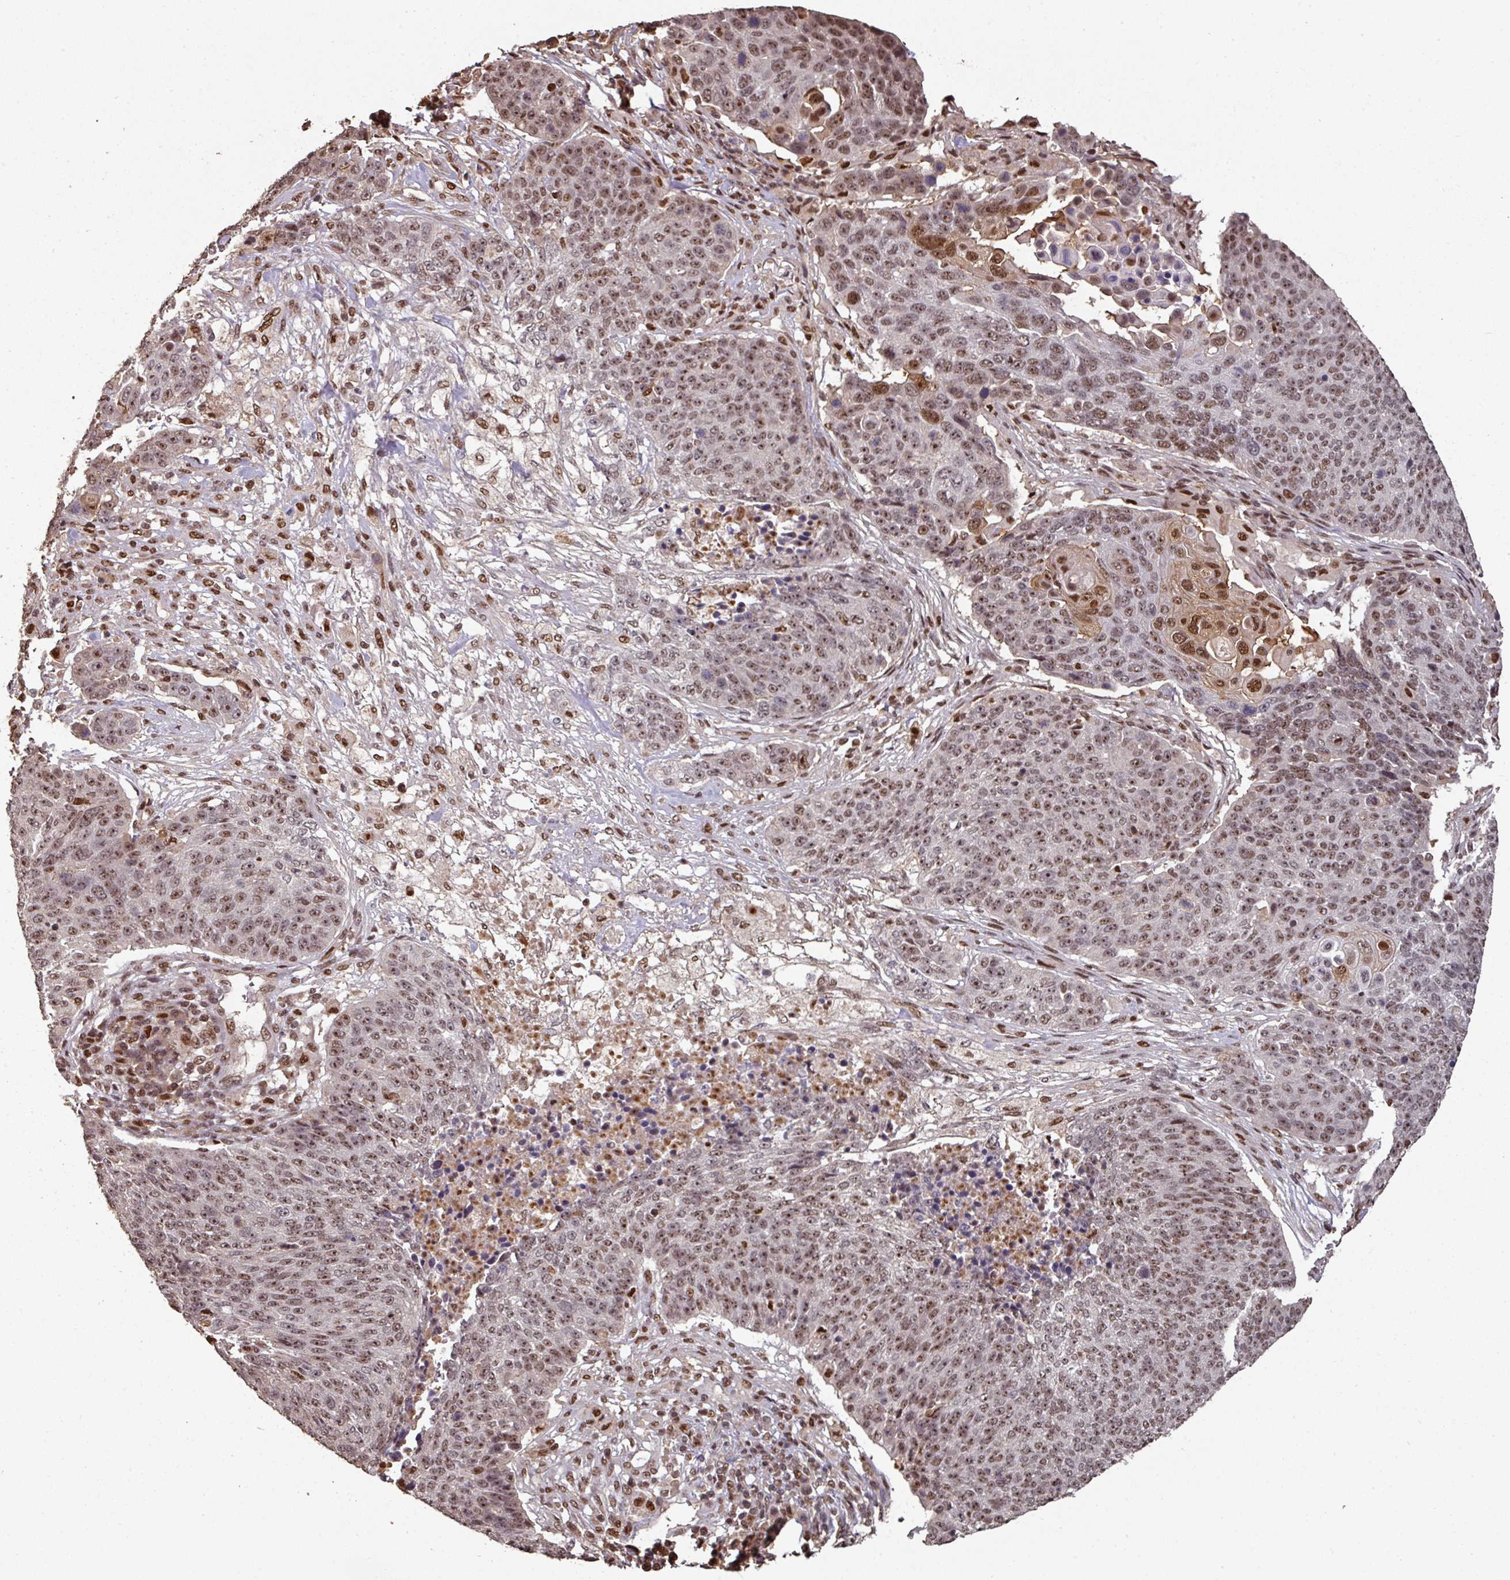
{"staining": {"intensity": "moderate", "quantity": ">75%", "location": "nuclear"}, "tissue": "lung cancer", "cell_type": "Tumor cells", "image_type": "cancer", "snomed": [{"axis": "morphology", "description": "Normal tissue, NOS"}, {"axis": "morphology", "description": "Squamous cell carcinoma, NOS"}, {"axis": "topography", "description": "Lymph node"}, {"axis": "topography", "description": "Lung"}], "caption": "A histopathology image showing moderate nuclear staining in approximately >75% of tumor cells in squamous cell carcinoma (lung), as visualized by brown immunohistochemical staining.", "gene": "POLD1", "patient": {"sex": "male", "age": 66}}